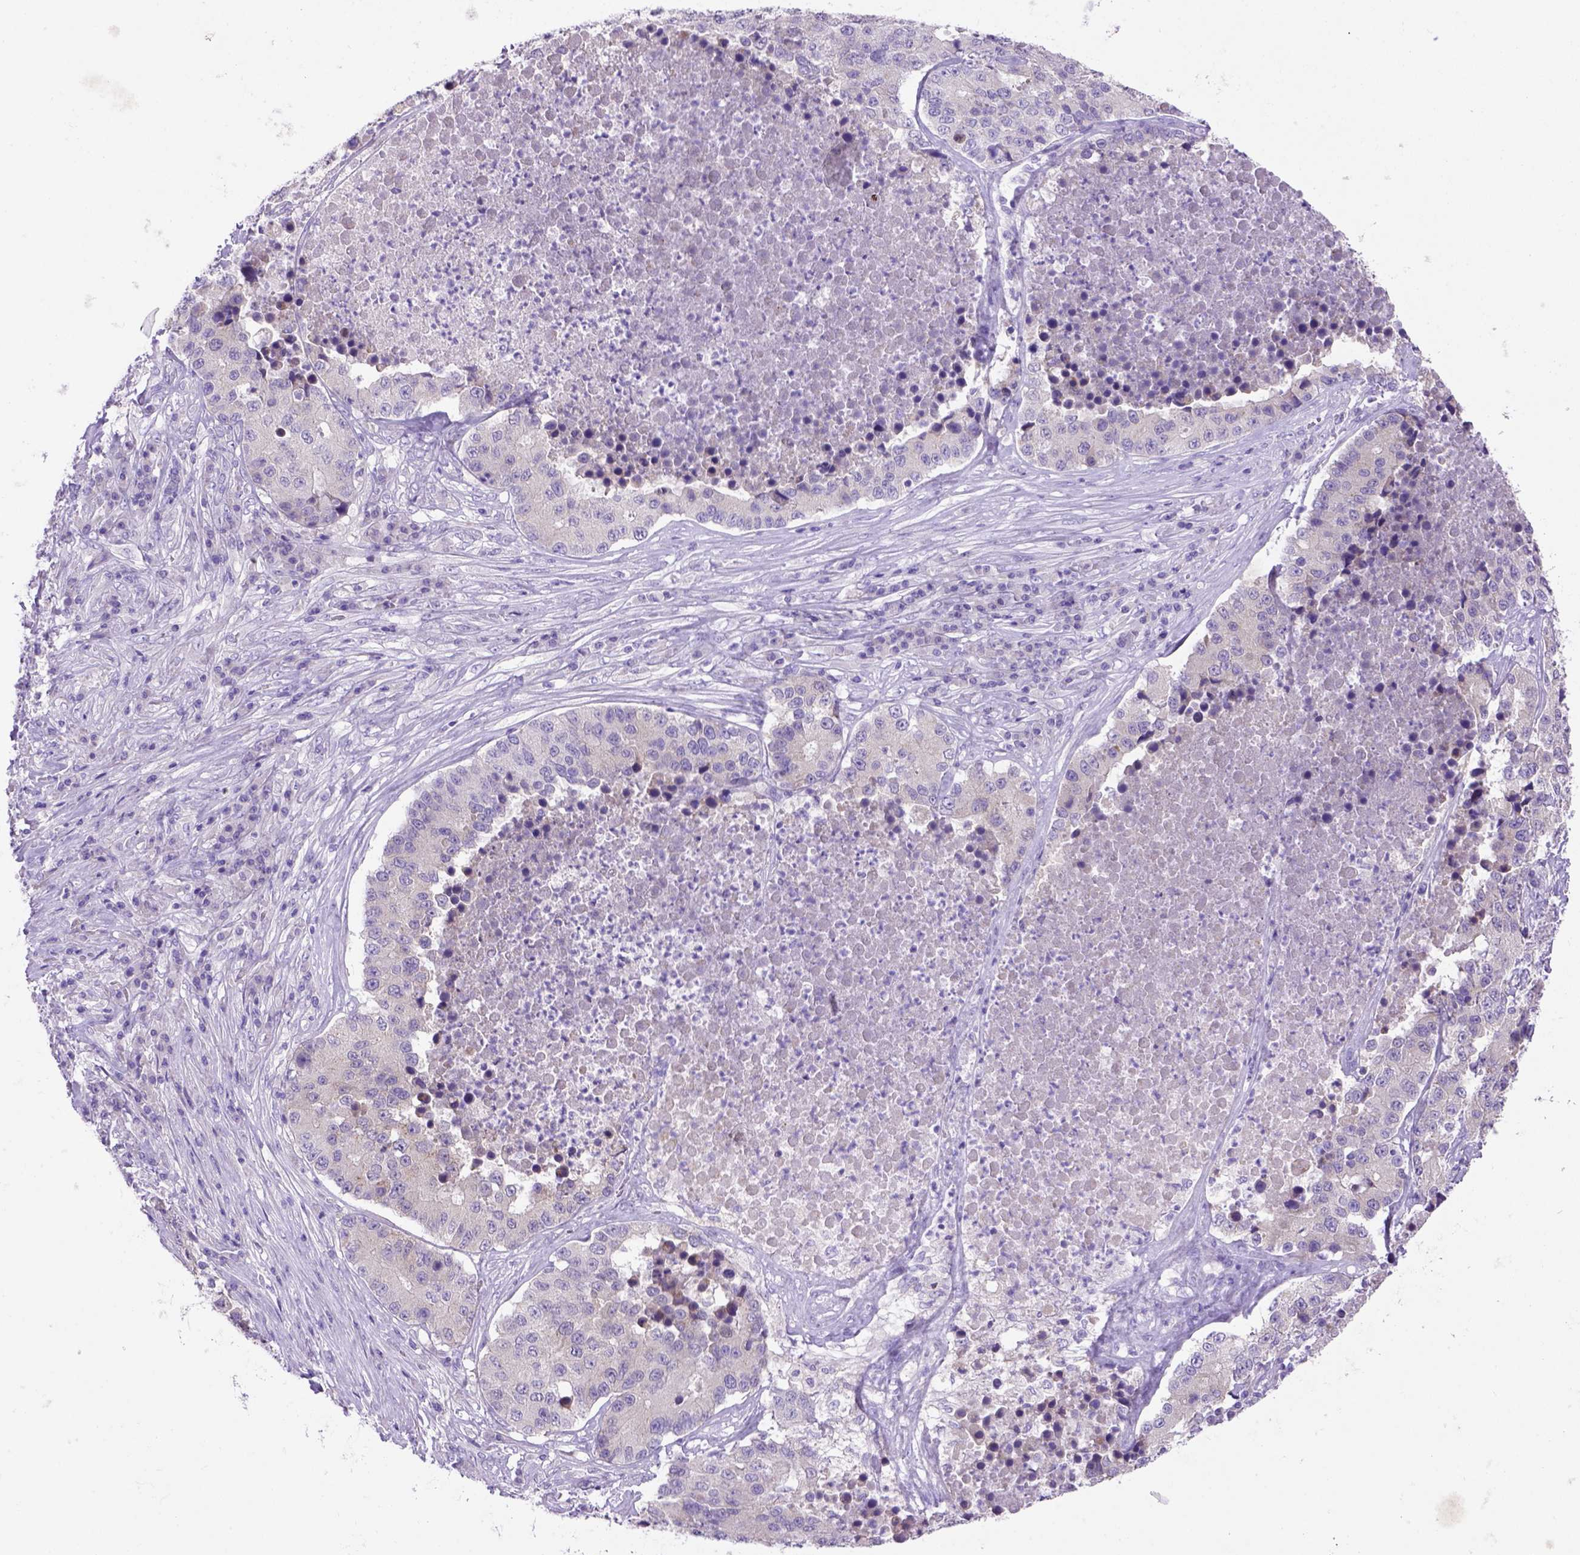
{"staining": {"intensity": "negative", "quantity": "none", "location": "none"}, "tissue": "stomach cancer", "cell_type": "Tumor cells", "image_type": "cancer", "snomed": [{"axis": "morphology", "description": "Adenocarcinoma, NOS"}, {"axis": "topography", "description": "Stomach"}], "caption": "This photomicrograph is of stomach cancer stained with immunohistochemistry (IHC) to label a protein in brown with the nuclei are counter-stained blue. There is no positivity in tumor cells.", "gene": "SIRPD", "patient": {"sex": "male", "age": 71}}